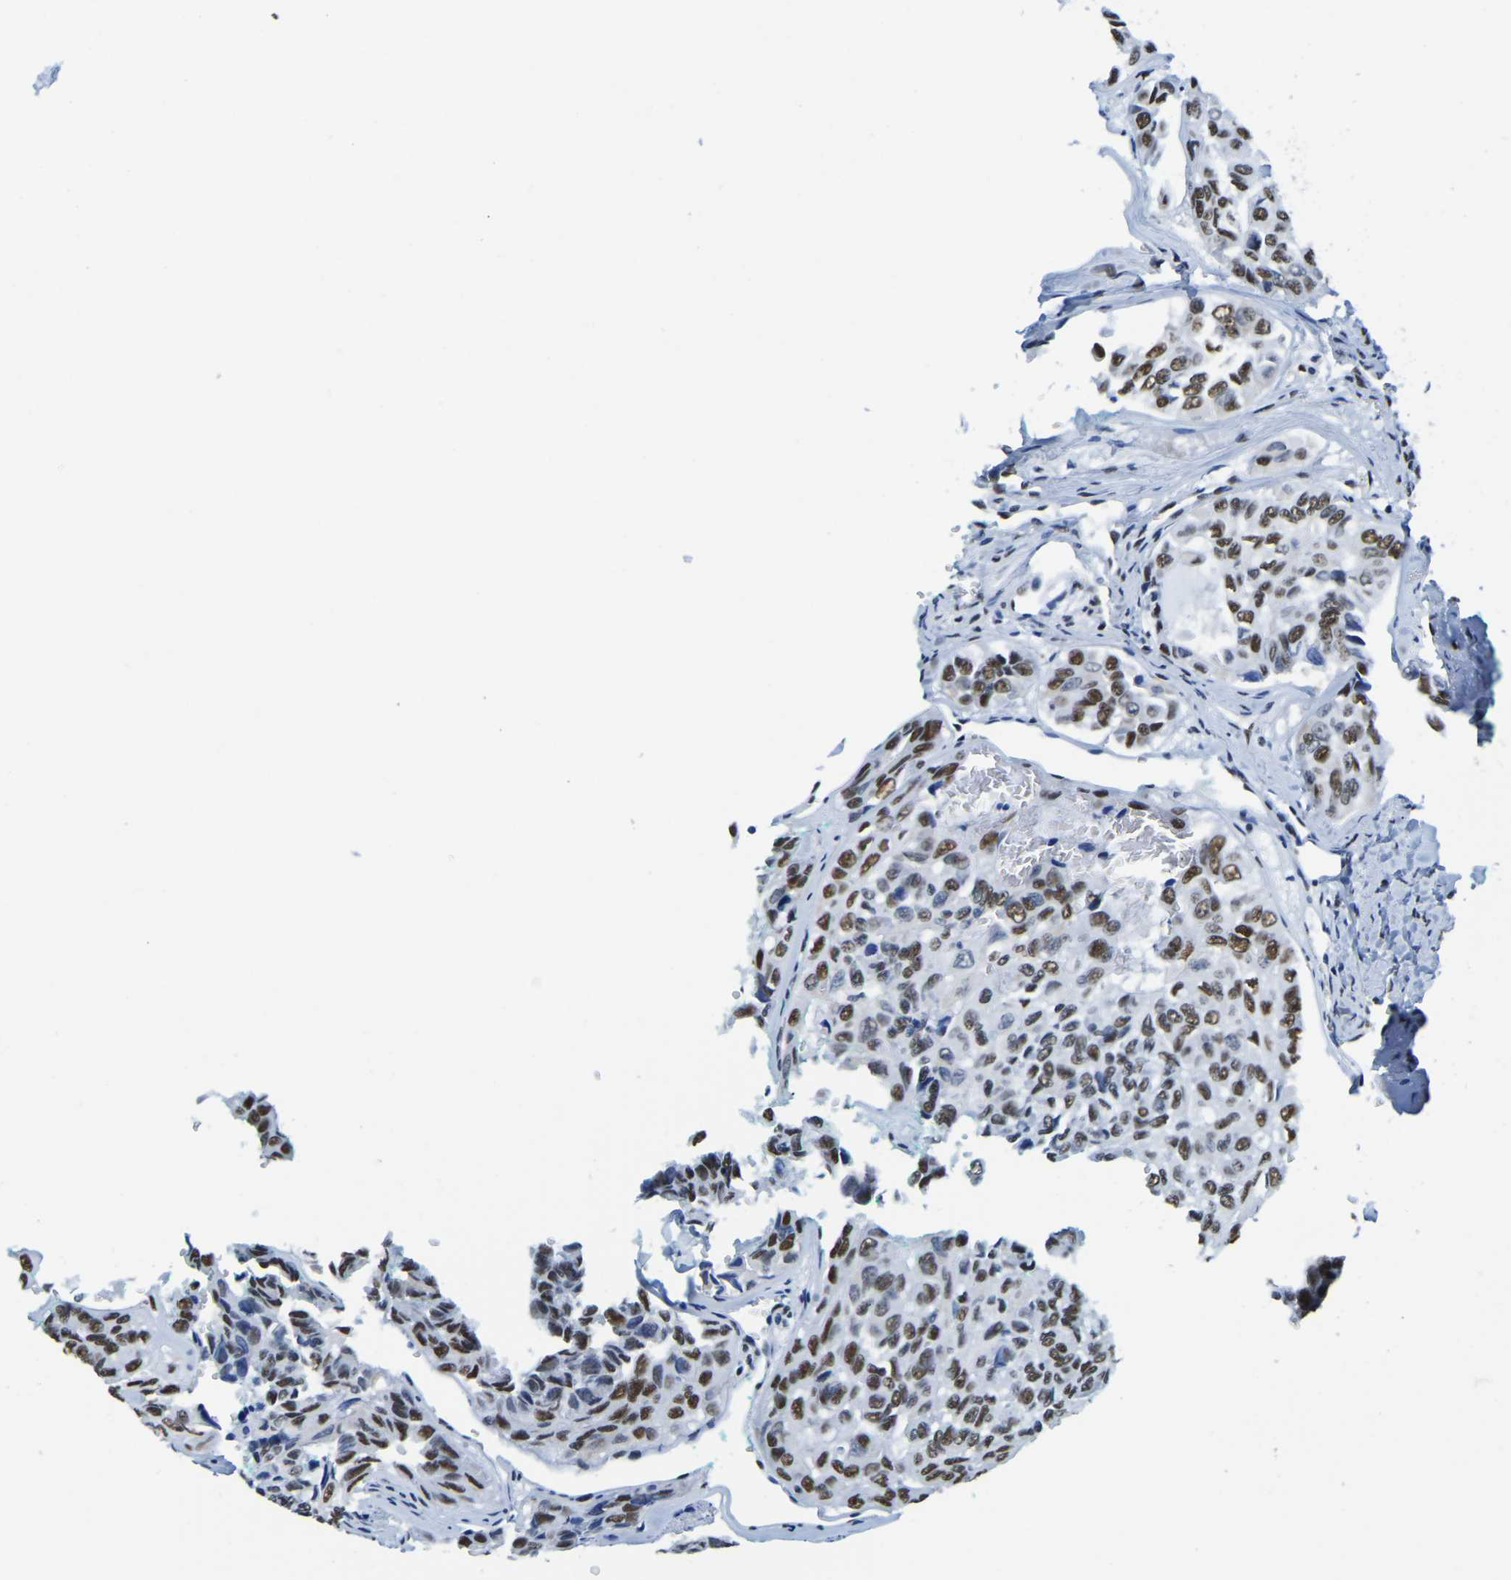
{"staining": {"intensity": "moderate", "quantity": ">75%", "location": "nuclear"}, "tissue": "head and neck cancer", "cell_type": "Tumor cells", "image_type": "cancer", "snomed": [{"axis": "morphology", "description": "Adenocarcinoma, NOS"}, {"axis": "topography", "description": "Salivary gland, NOS"}, {"axis": "topography", "description": "Head-Neck"}], "caption": "Human head and neck cancer (adenocarcinoma) stained for a protein (brown) reveals moderate nuclear positive positivity in about >75% of tumor cells.", "gene": "UBA1", "patient": {"sex": "female", "age": 76}}